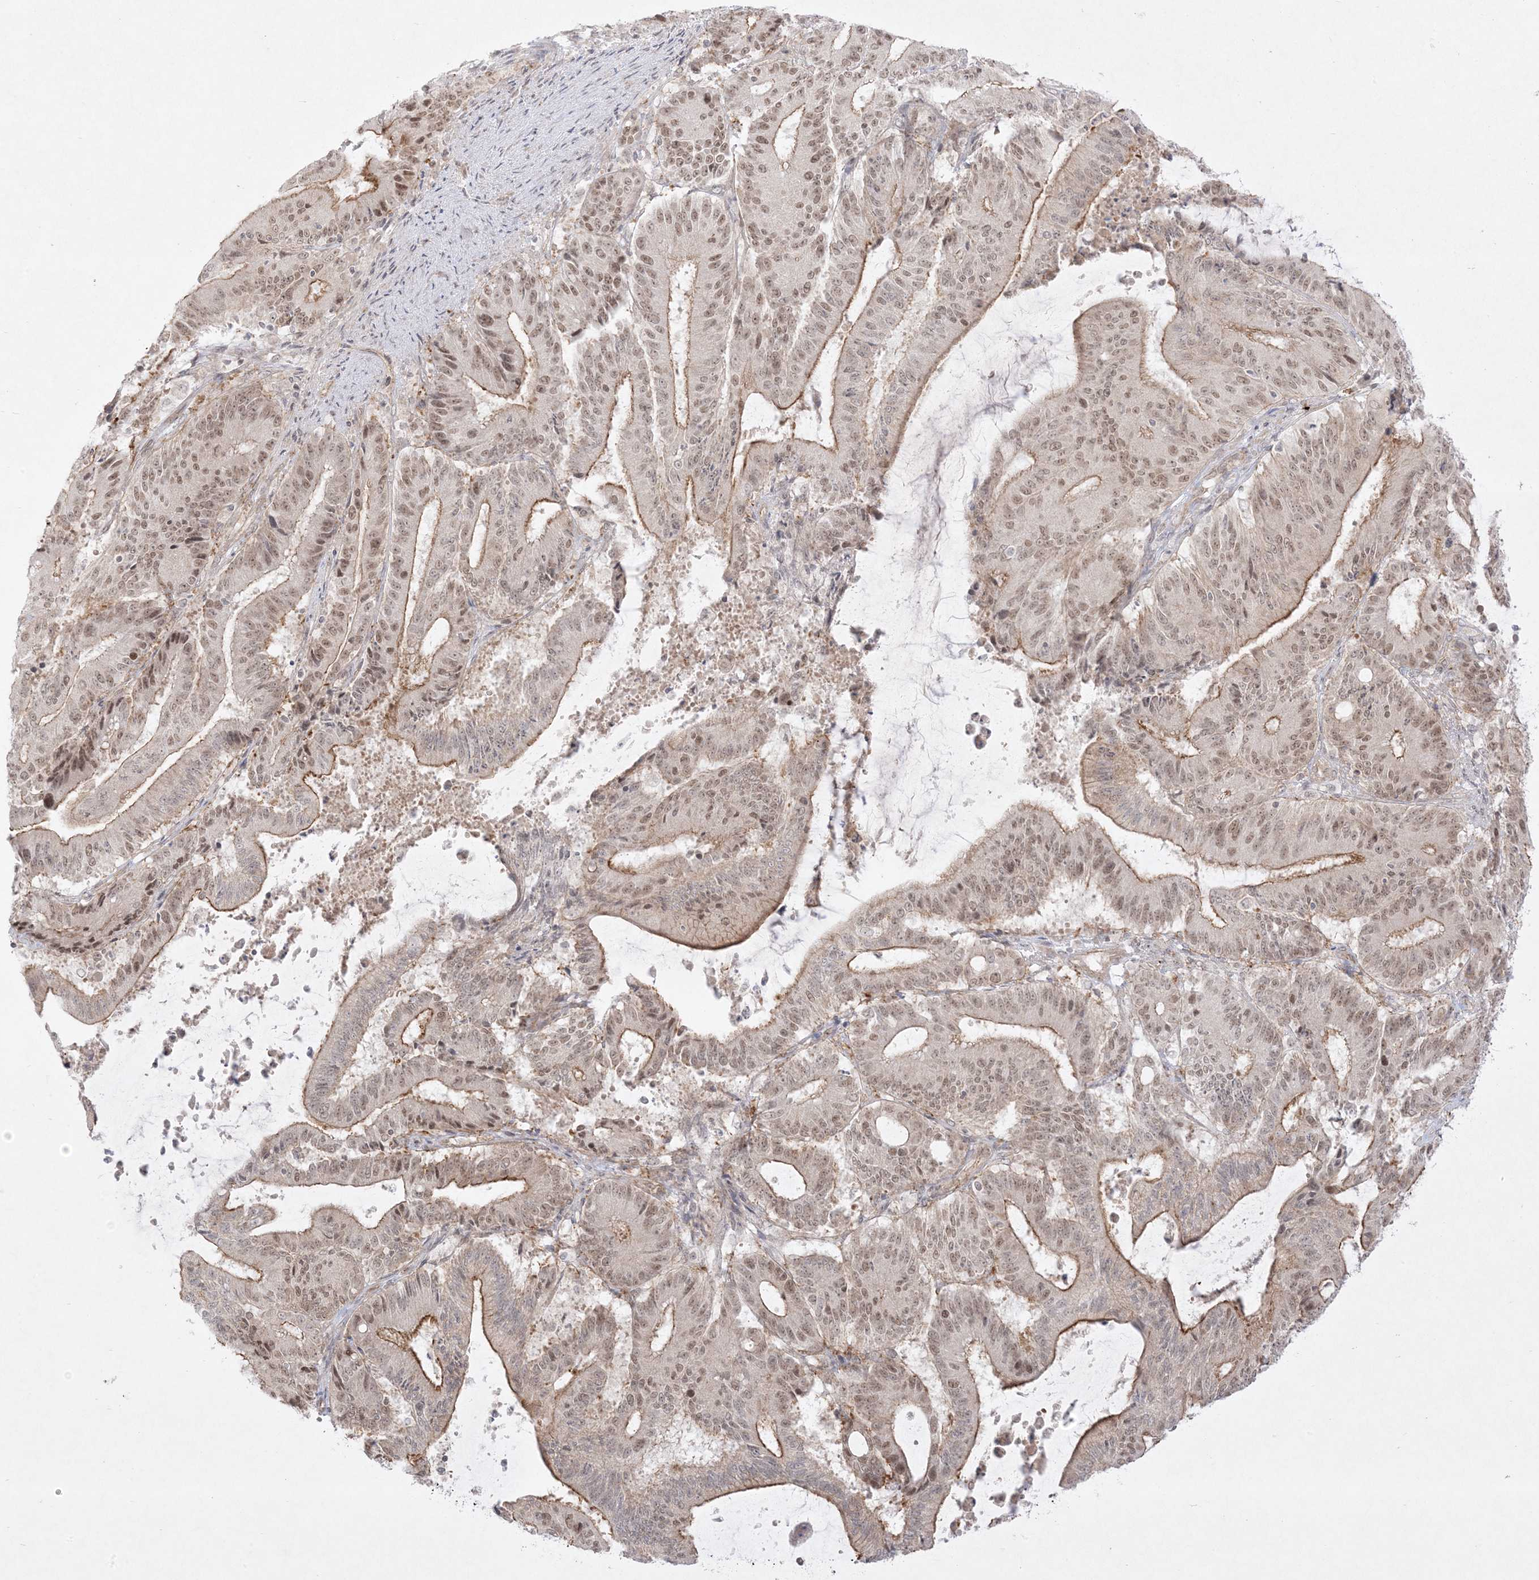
{"staining": {"intensity": "moderate", "quantity": ">75%", "location": "cytoplasmic/membranous,nuclear"}, "tissue": "liver cancer", "cell_type": "Tumor cells", "image_type": "cancer", "snomed": [{"axis": "morphology", "description": "Normal tissue, NOS"}, {"axis": "morphology", "description": "Cholangiocarcinoma"}, {"axis": "topography", "description": "Liver"}, {"axis": "topography", "description": "Peripheral nerve tissue"}], "caption": "Immunohistochemistry (IHC) of human liver cancer (cholangiocarcinoma) displays medium levels of moderate cytoplasmic/membranous and nuclear expression in approximately >75% of tumor cells. The staining was performed using DAB to visualize the protein expression in brown, while the nuclei were stained in blue with hematoxylin (Magnification: 20x).", "gene": "PTK6", "patient": {"sex": "female", "age": 73}}